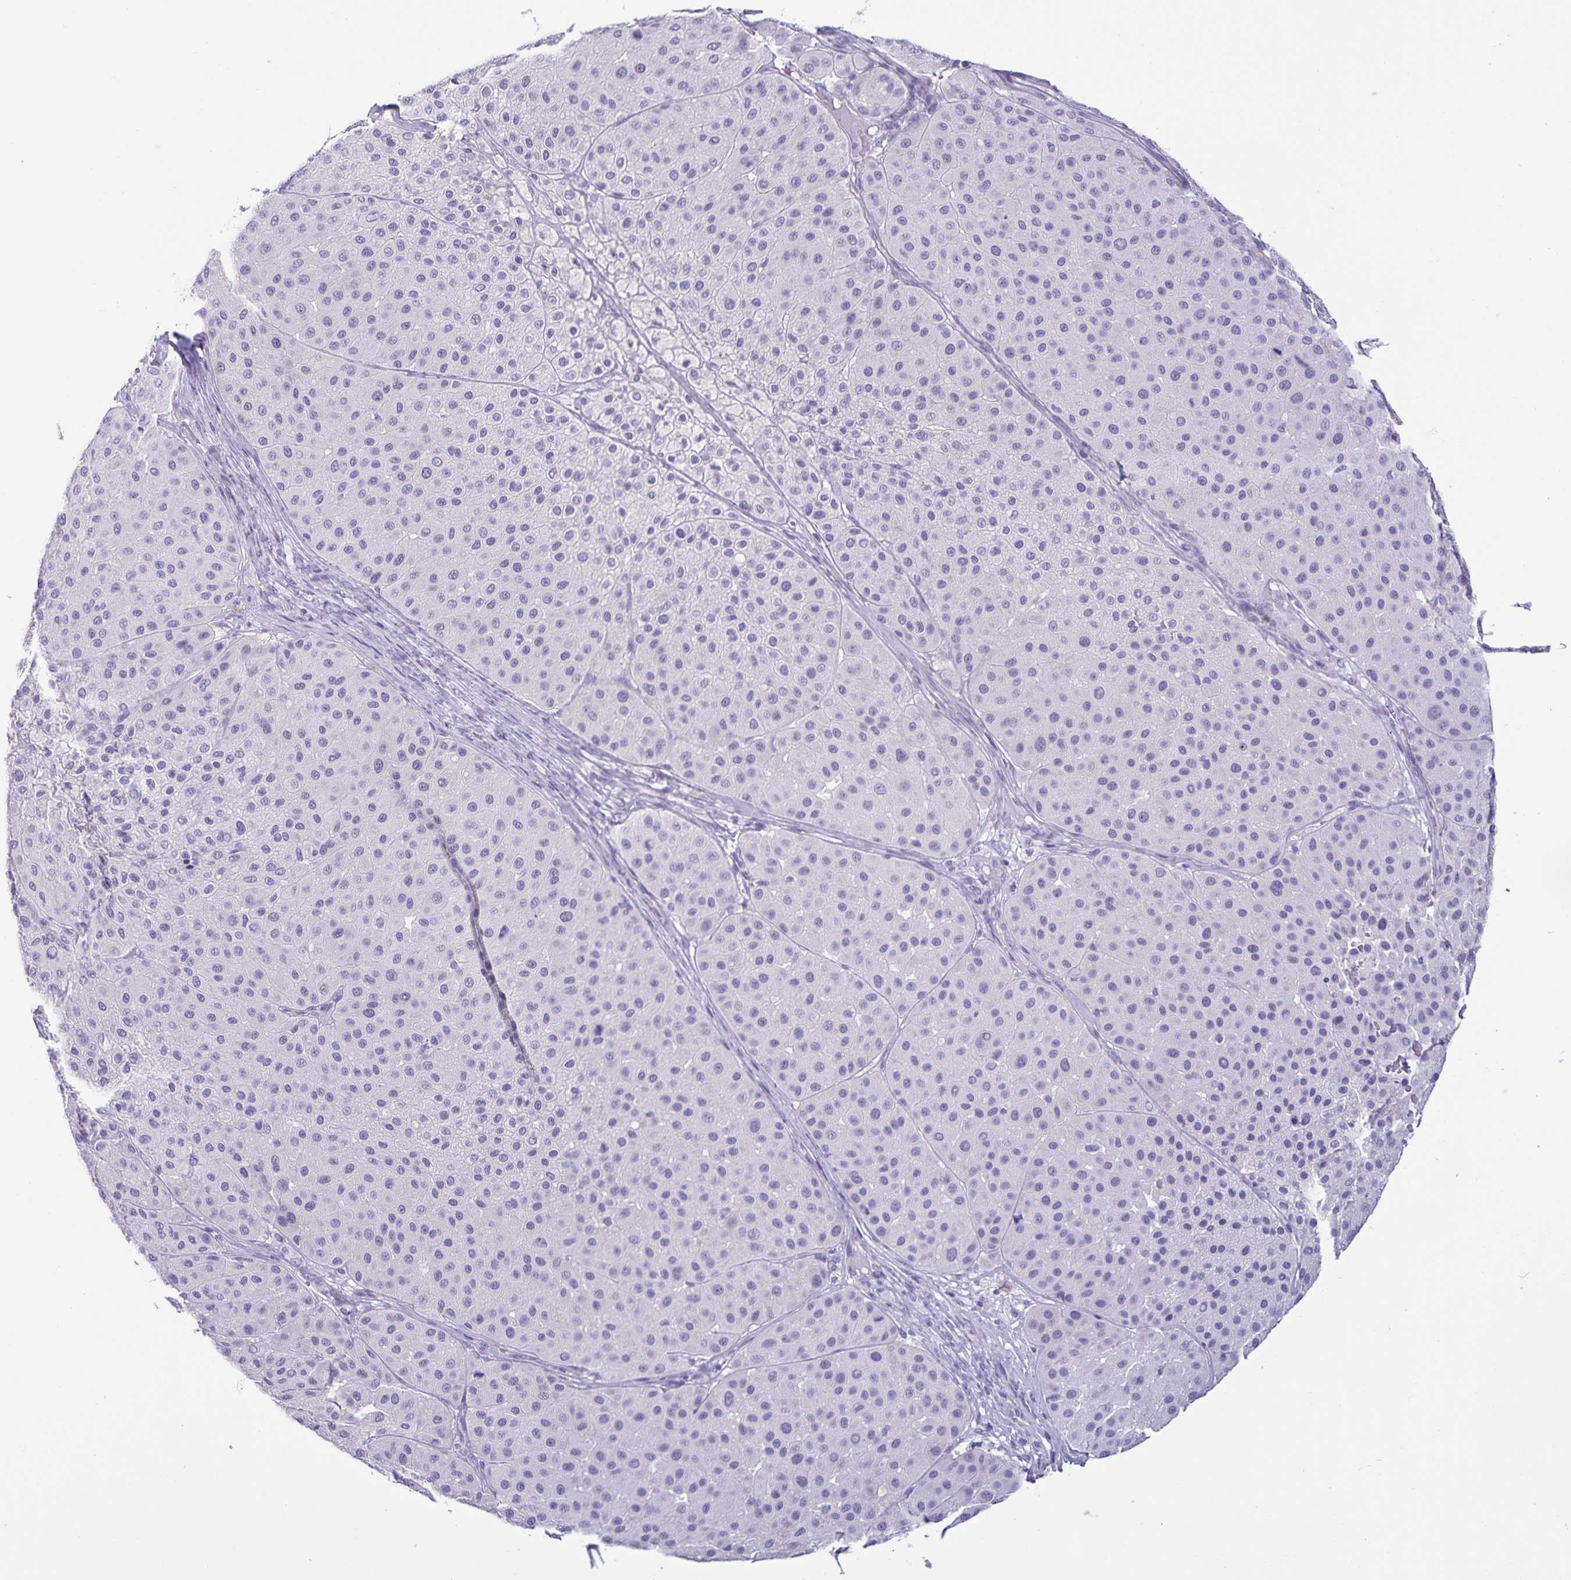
{"staining": {"intensity": "negative", "quantity": "none", "location": "none"}, "tissue": "melanoma", "cell_type": "Tumor cells", "image_type": "cancer", "snomed": [{"axis": "morphology", "description": "Malignant melanoma, Metastatic site"}, {"axis": "topography", "description": "Smooth muscle"}], "caption": "DAB (3,3'-diaminobenzidine) immunohistochemical staining of human melanoma reveals no significant expression in tumor cells. (DAB immunohistochemistry (IHC), high magnification).", "gene": "IBTK", "patient": {"sex": "male", "age": 41}}